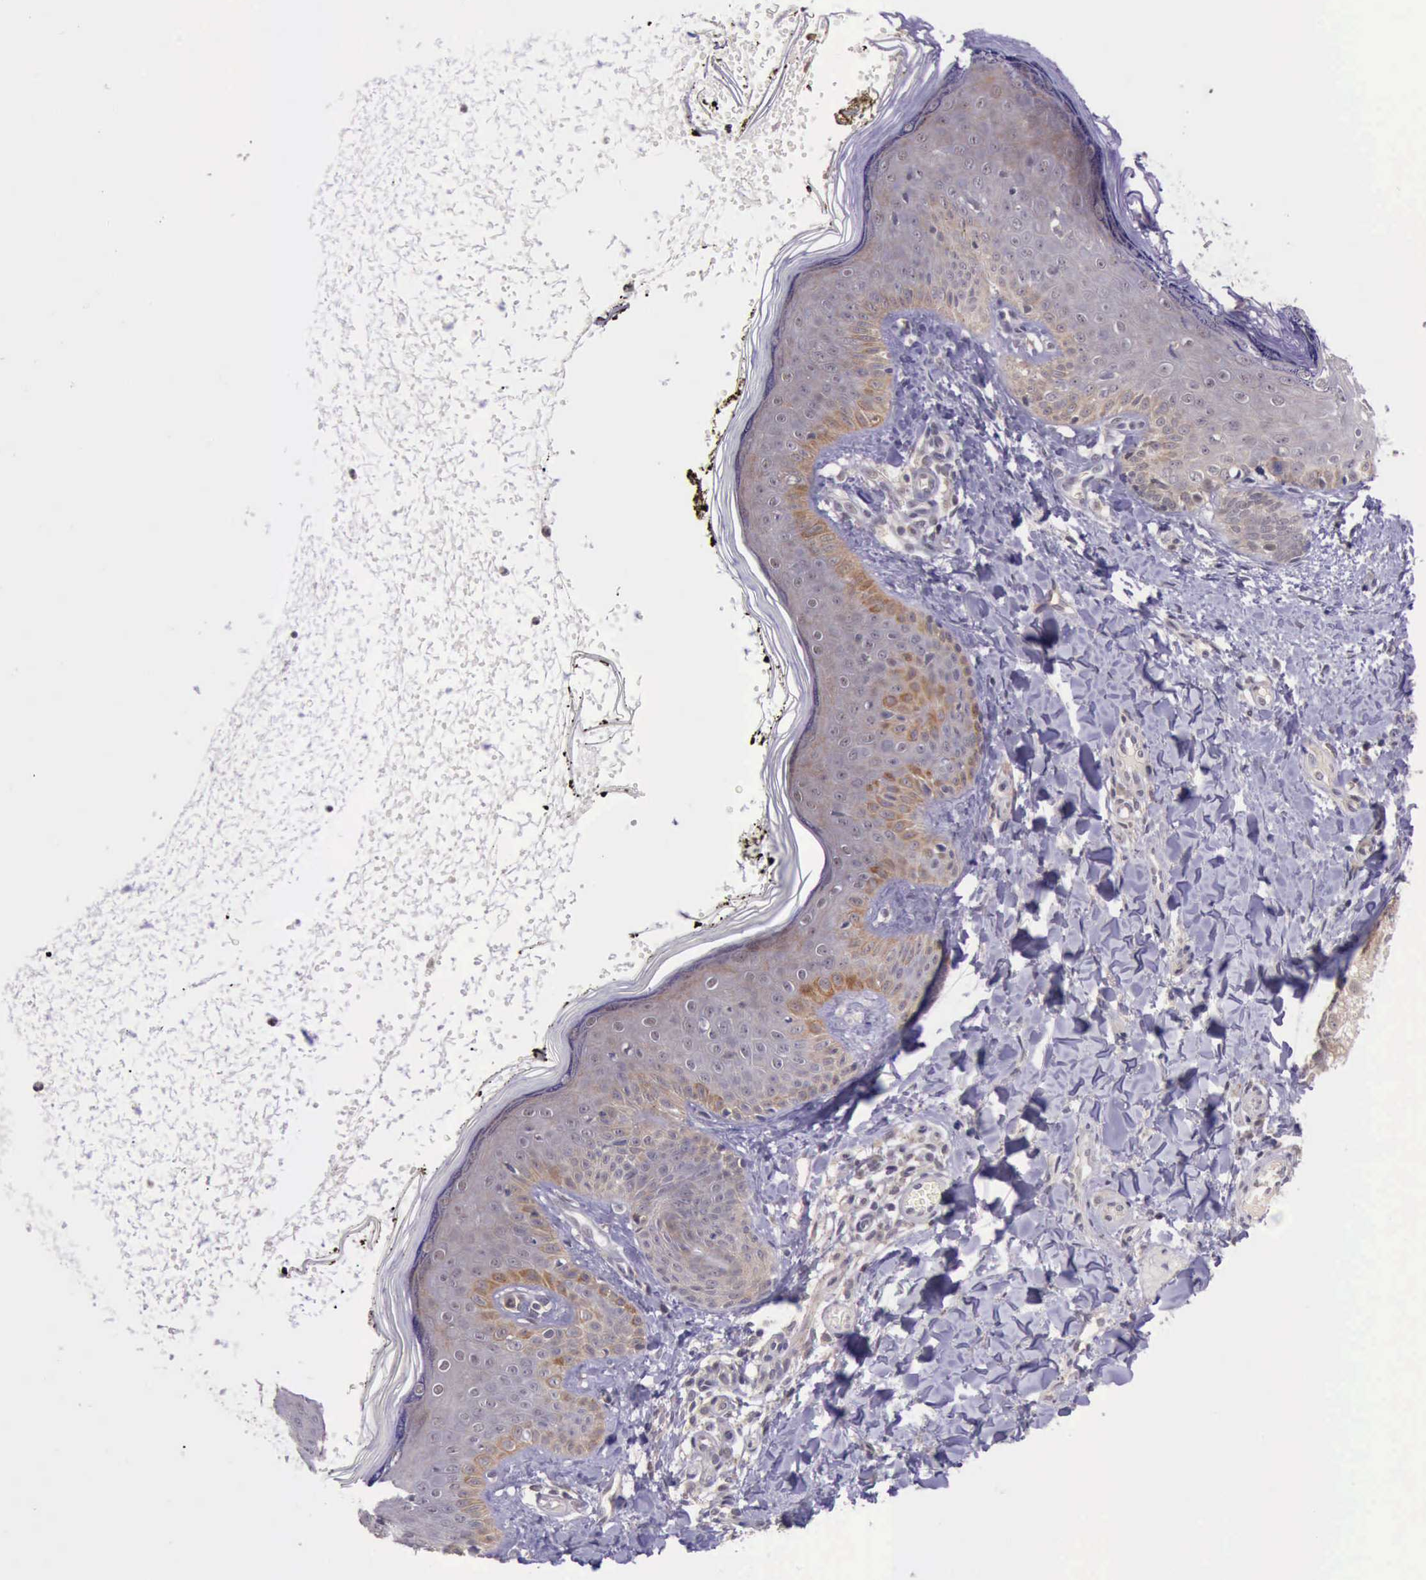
{"staining": {"intensity": "negative", "quantity": "none", "location": "none"}, "tissue": "skin", "cell_type": "Fibroblasts", "image_type": "normal", "snomed": [{"axis": "morphology", "description": "Normal tissue, NOS"}, {"axis": "topography", "description": "Skin"}], "caption": "Fibroblasts show no significant protein expression in benign skin.", "gene": "PRICKLE3", "patient": {"sex": "female", "age": 15}}